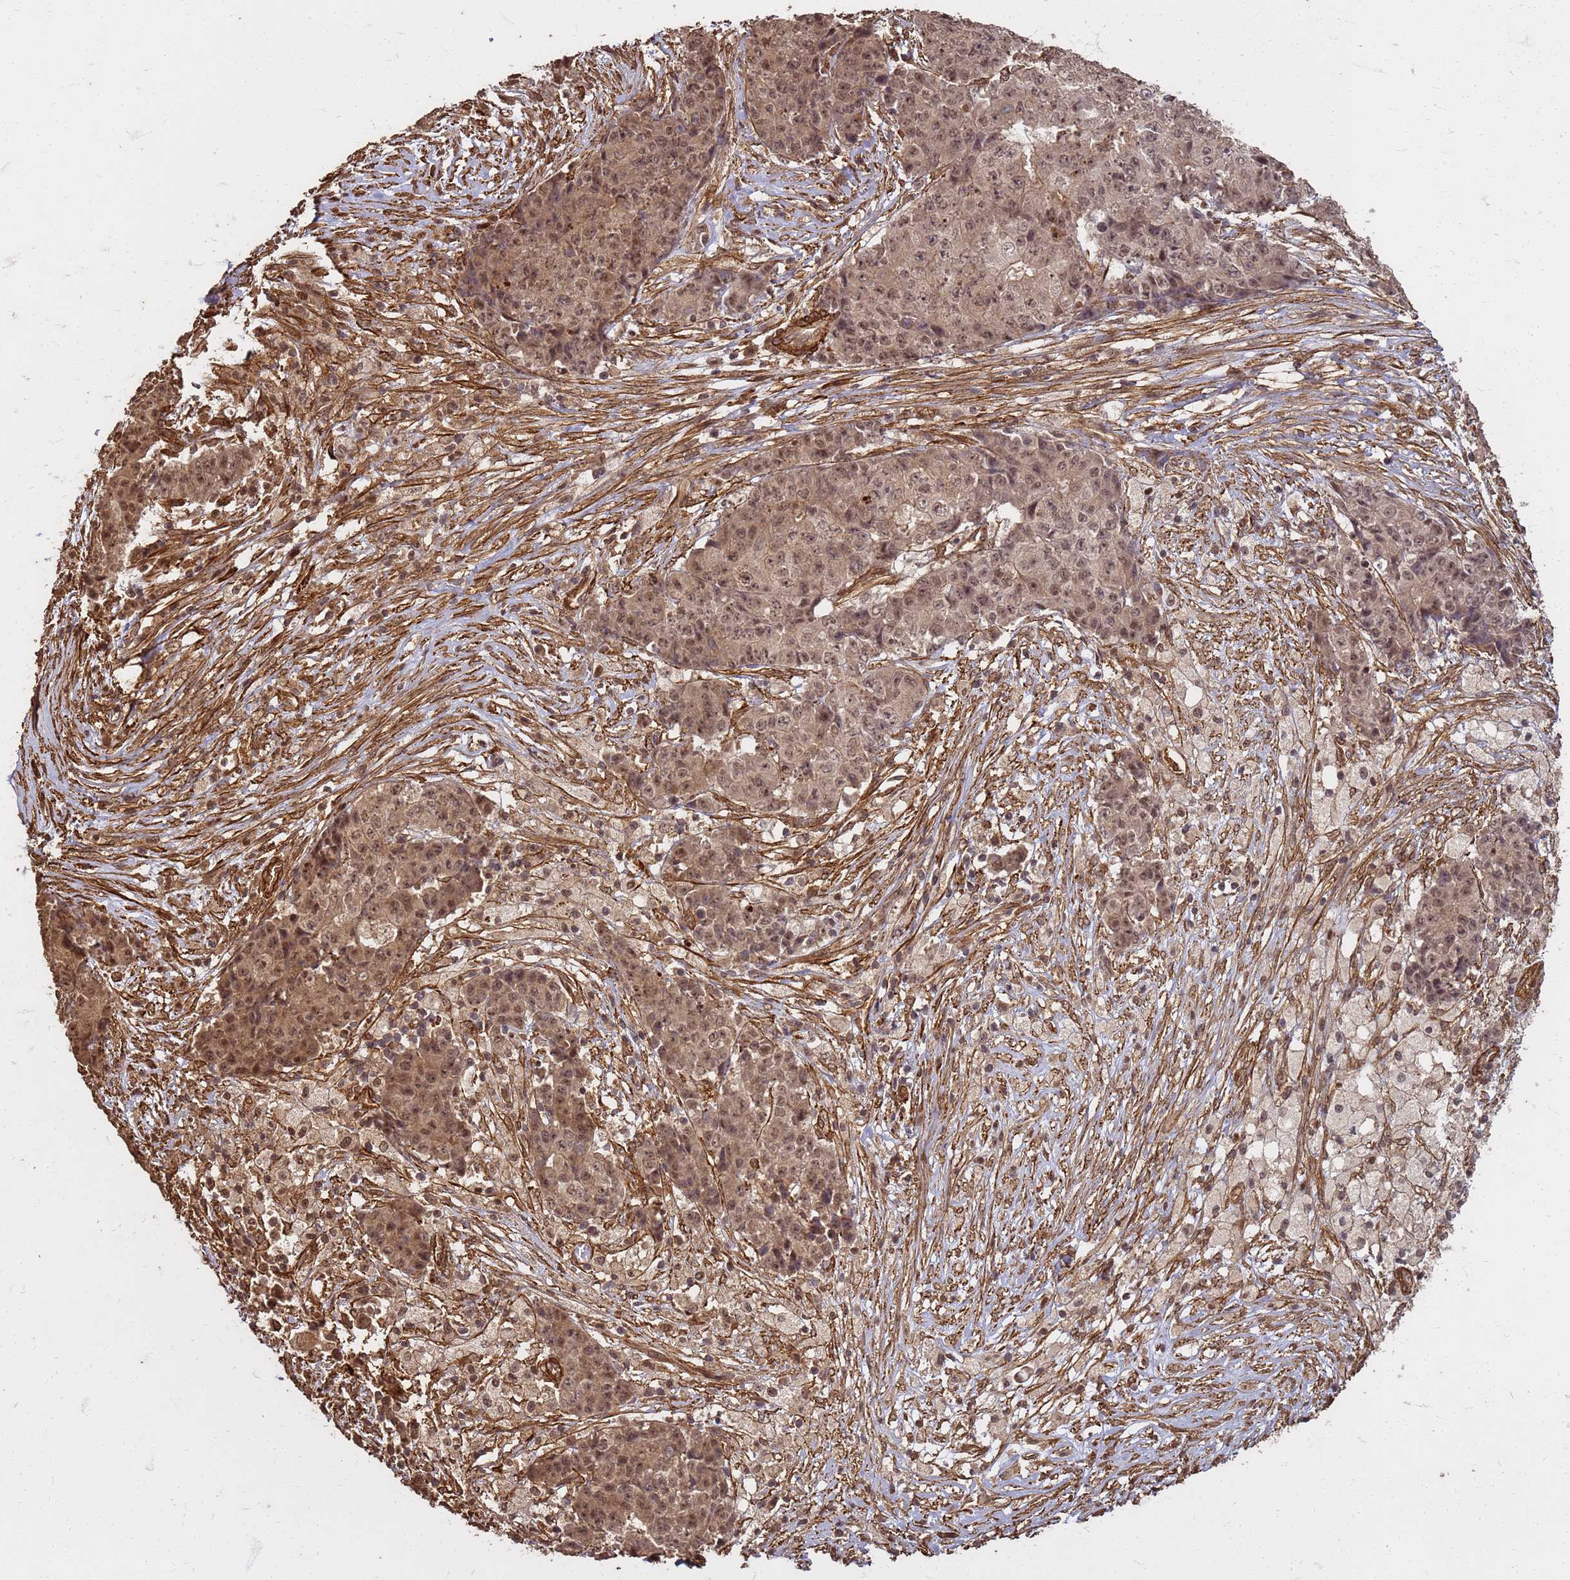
{"staining": {"intensity": "moderate", "quantity": ">75%", "location": "nuclear"}, "tissue": "ovarian cancer", "cell_type": "Tumor cells", "image_type": "cancer", "snomed": [{"axis": "morphology", "description": "Carcinoma, endometroid"}, {"axis": "topography", "description": "Ovary"}], "caption": "Protein expression analysis of ovarian endometroid carcinoma displays moderate nuclear staining in approximately >75% of tumor cells. The protein is stained brown, and the nuclei are stained in blue (DAB (3,3'-diaminobenzidine) IHC with brightfield microscopy, high magnification).", "gene": "KIF26A", "patient": {"sex": "female", "age": 42}}